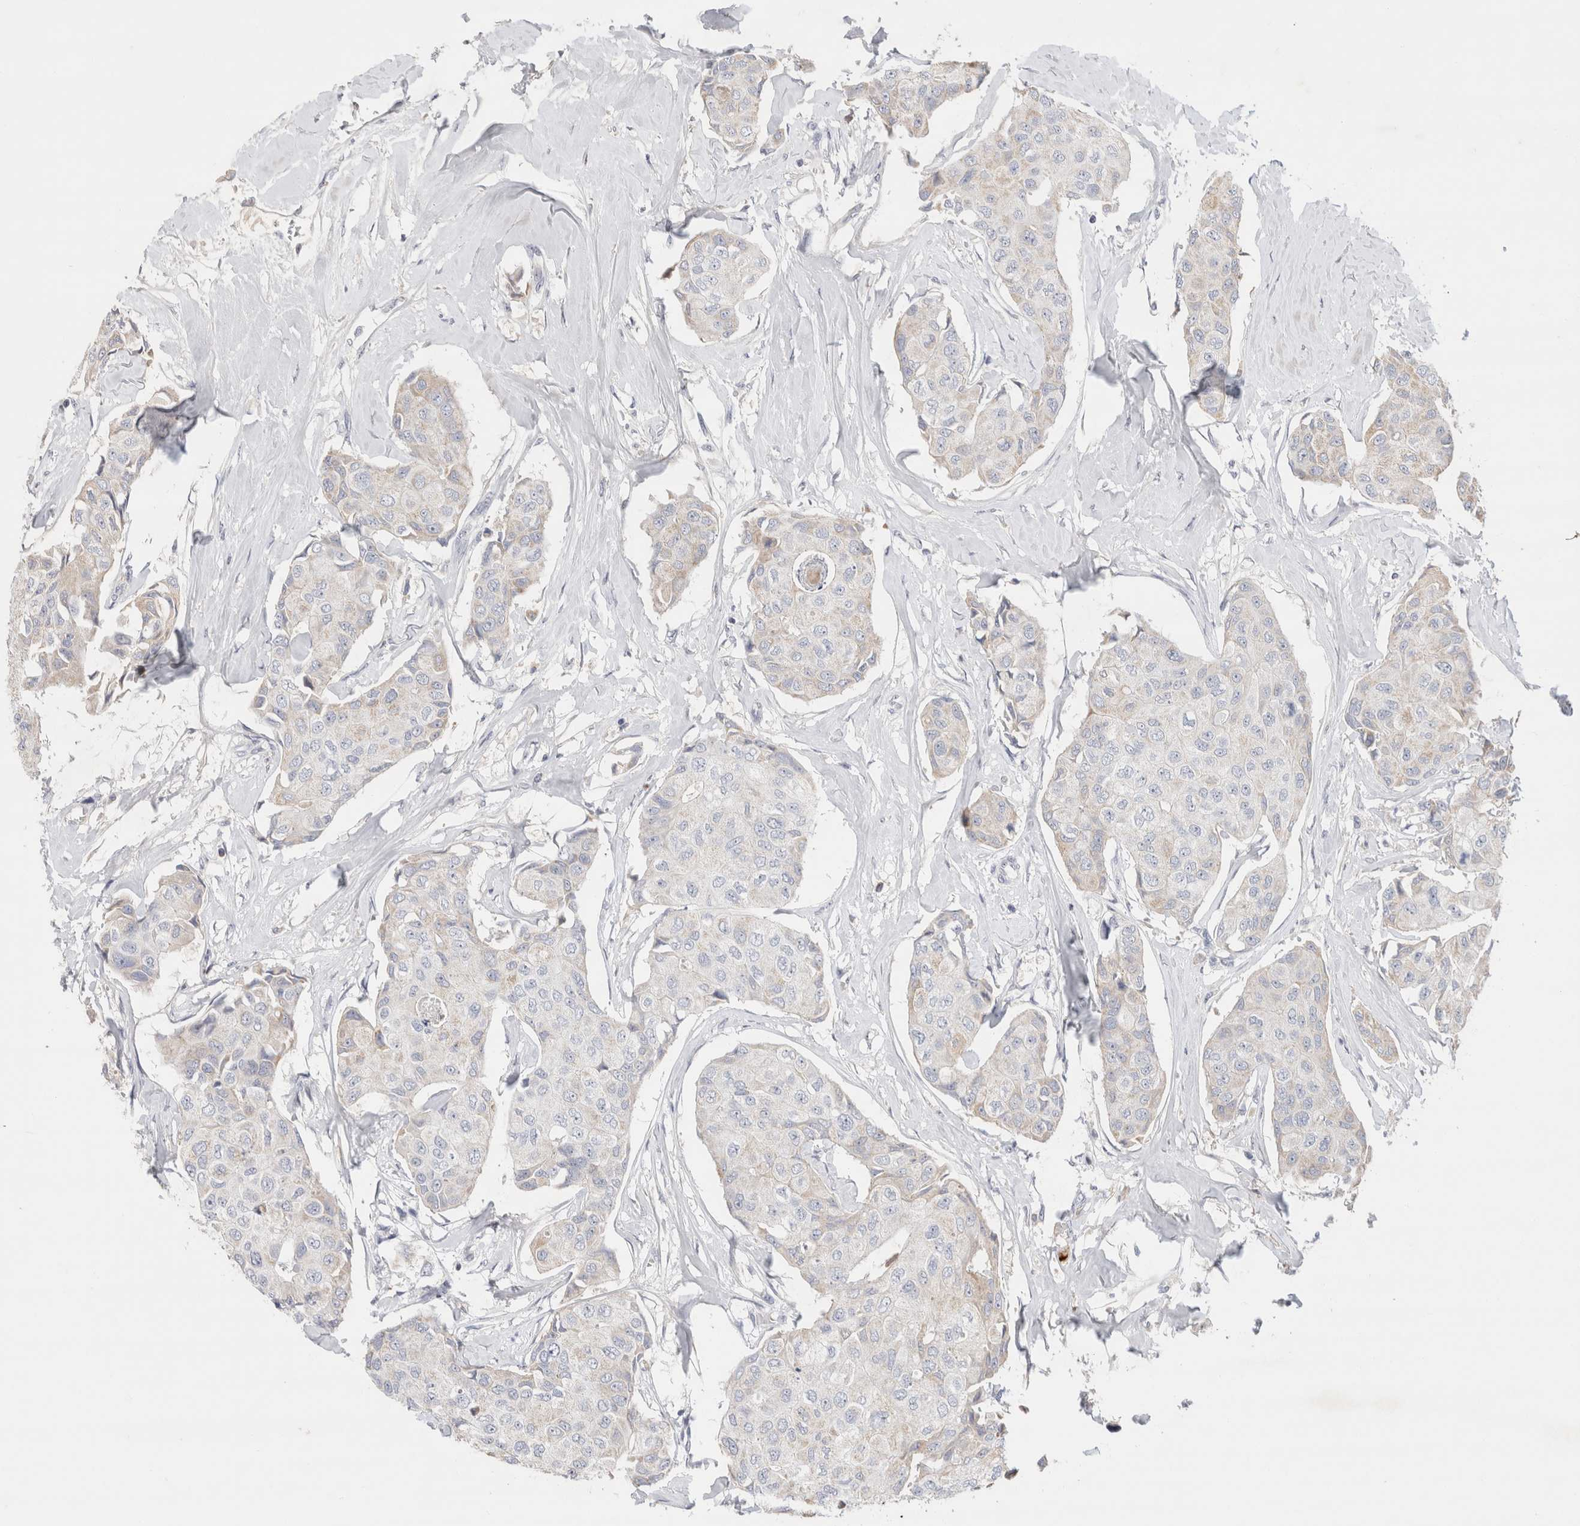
{"staining": {"intensity": "negative", "quantity": "none", "location": "none"}, "tissue": "breast cancer", "cell_type": "Tumor cells", "image_type": "cancer", "snomed": [{"axis": "morphology", "description": "Duct carcinoma"}, {"axis": "topography", "description": "Breast"}], "caption": "DAB (3,3'-diaminobenzidine) immunohistochemical staining of invasive ductal carcinoma (breast) displays no significant positivity in tumor cells.", "gene": "ECHDC2", "patient": {"sex": "female", "age": 80}}